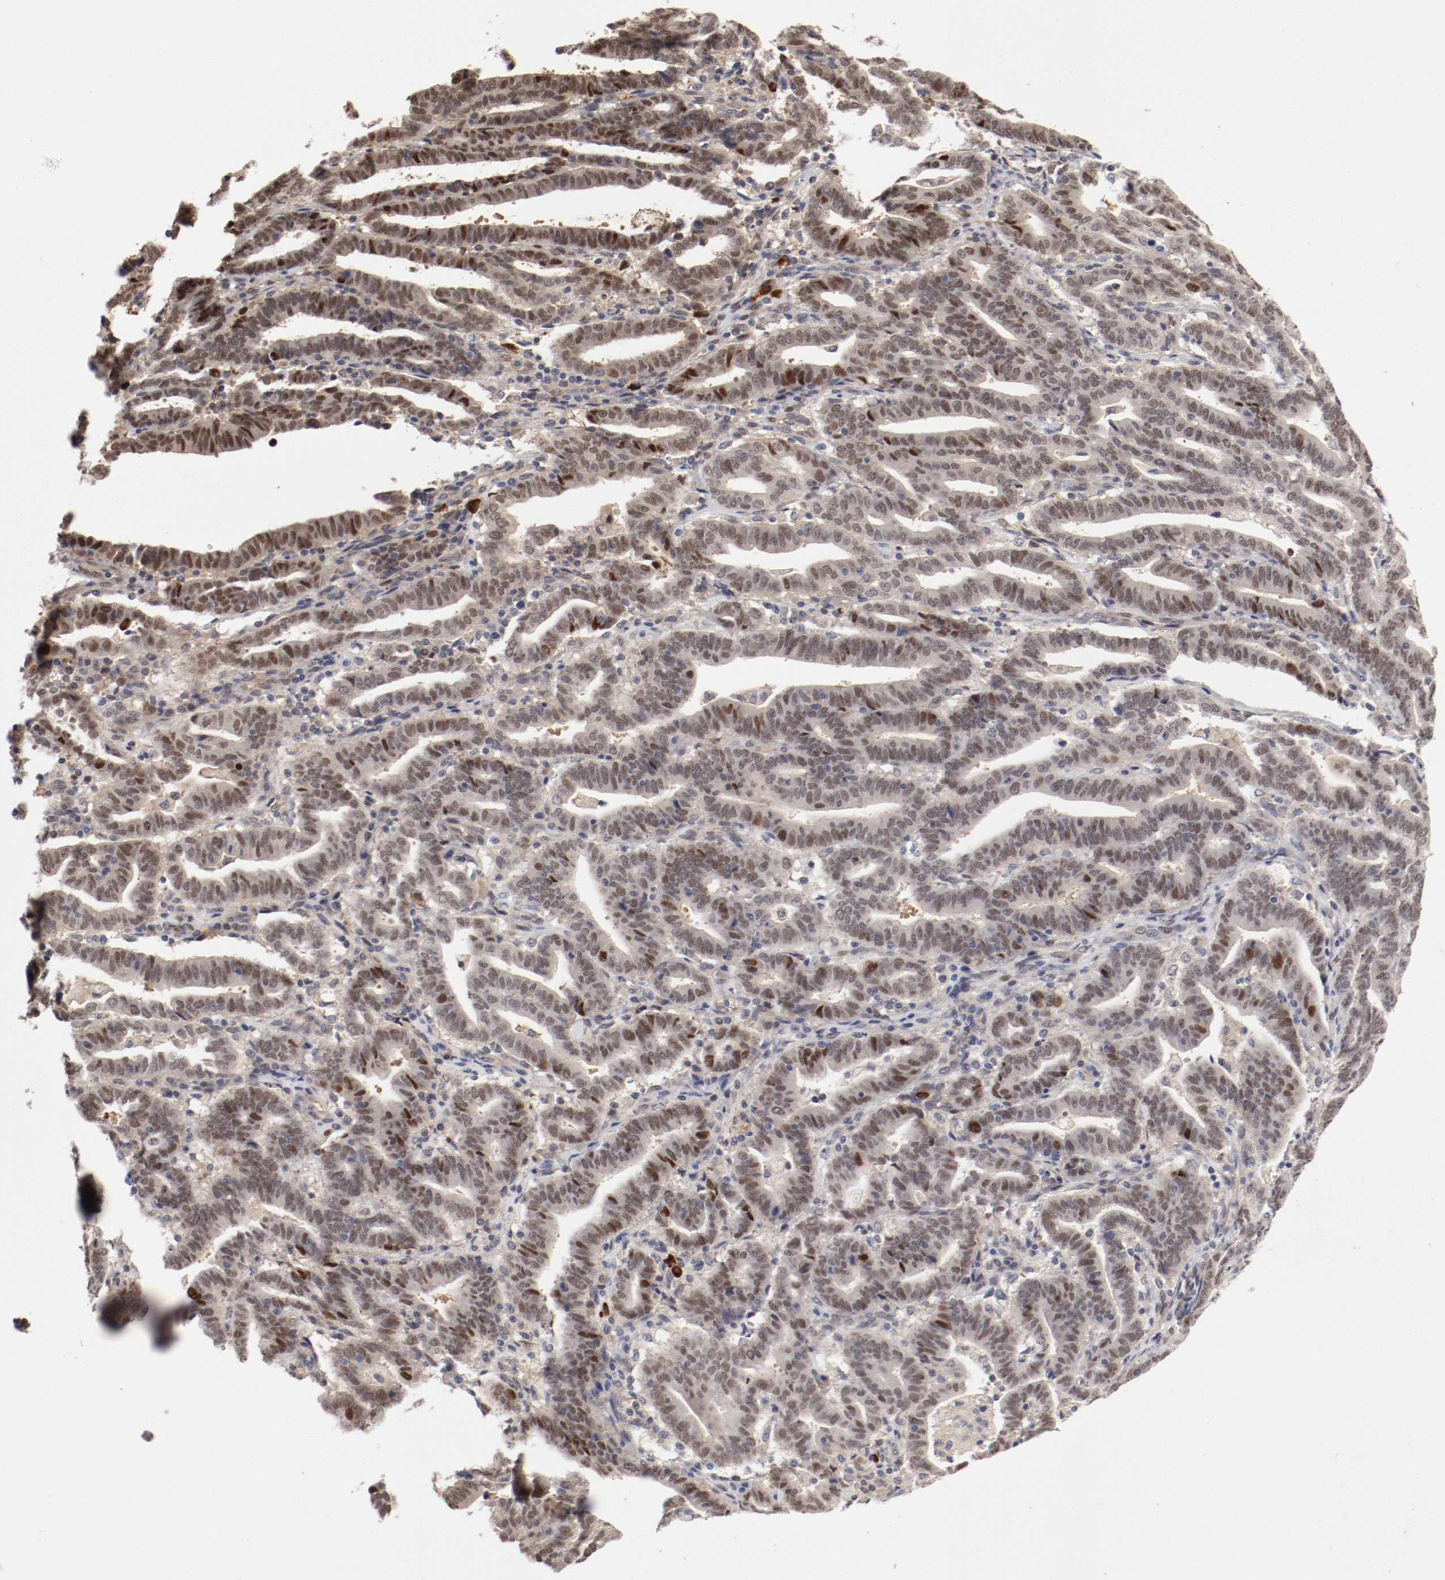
{"staining": {"intensity": "moderate", "quantity": ">75%", "location": "nuclear"}, "tissue": "endometrial cancer", "cell_type": "Tumor cells", "image_type": "cancer", "snomed": [{"axis": "morphology", "description": "Adenocarcinoma, NOS"}, {"axis": "topography", "description": "Uterus"}], "caption": "Immunohistochemistry (DAB (3,3'-diaminobenzidine)) staining of human endometrial cancer displays moderate nuclear protein staining in approximately >75% of tumor cells.", "gene": "DNMT3B", "patient": {"sex": "female", "age": 83}}